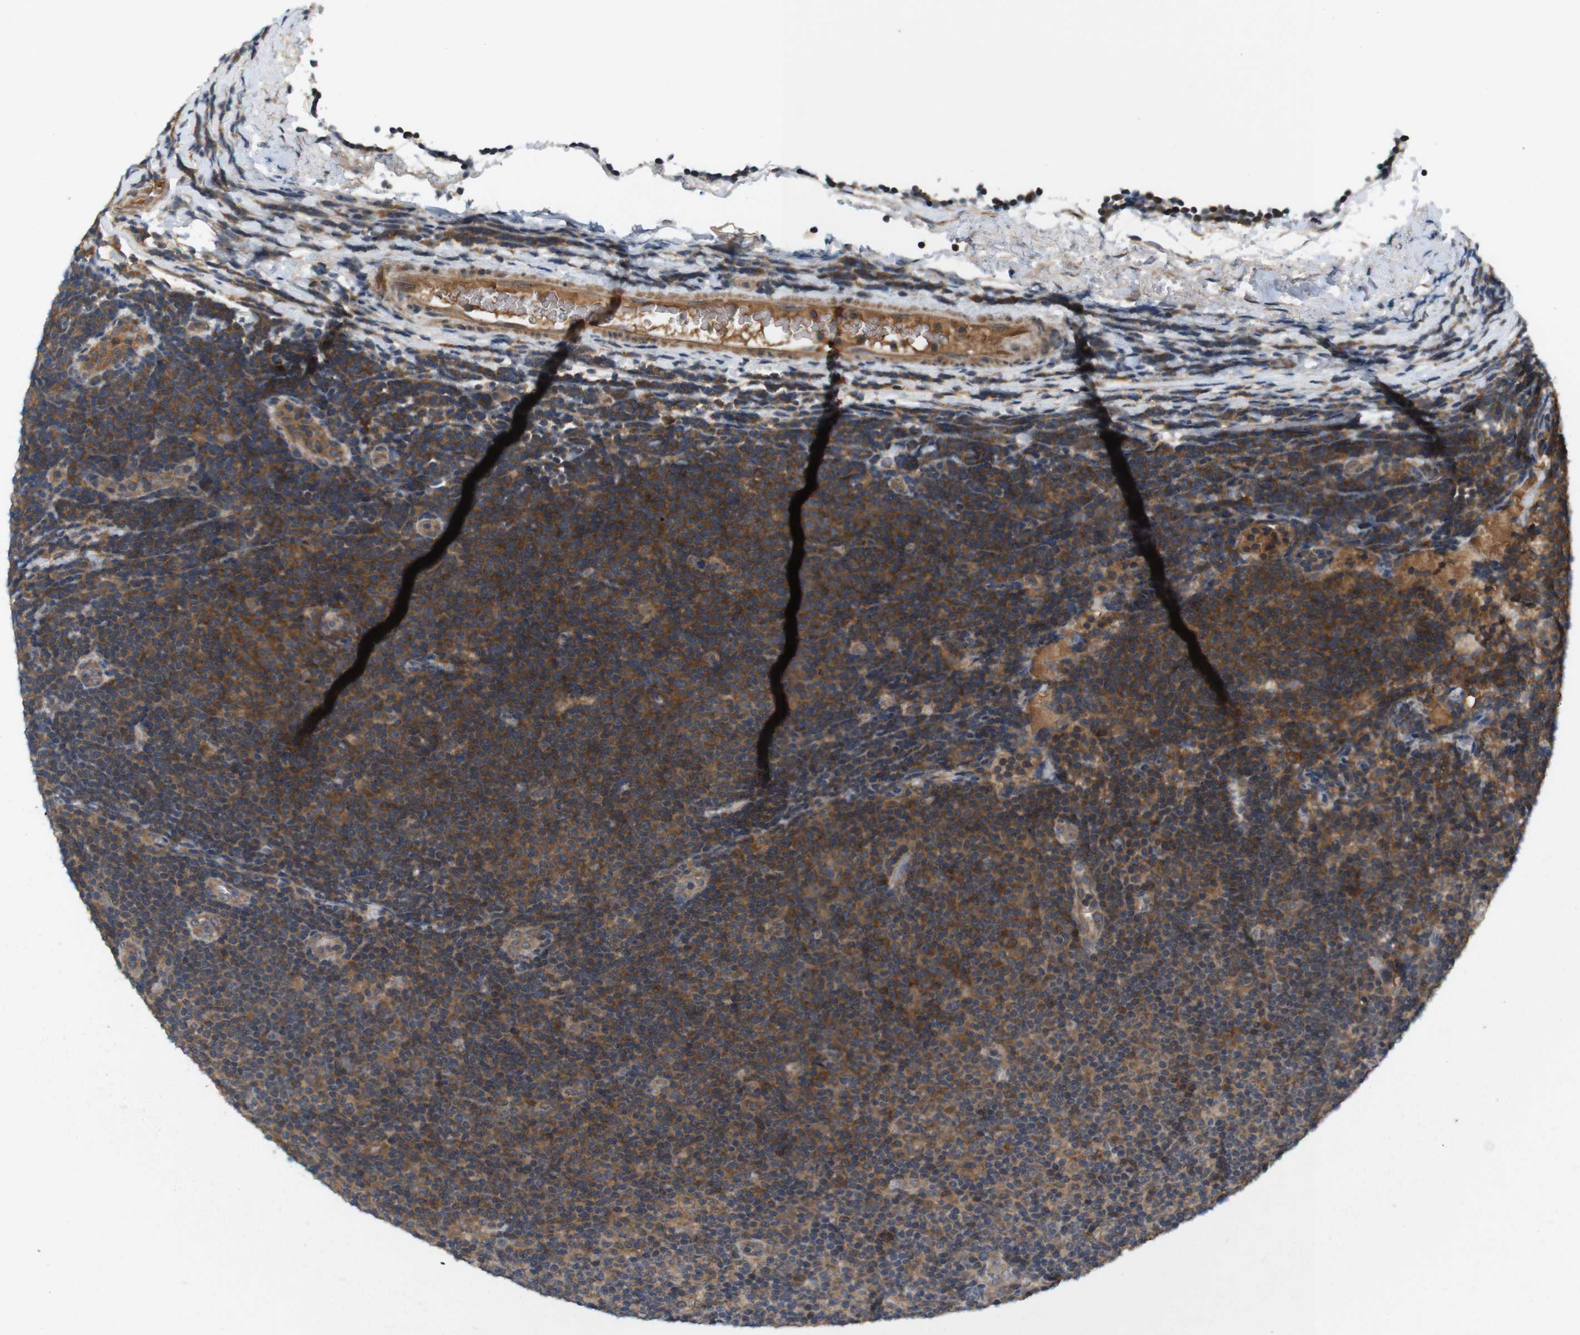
{"staining": {"intensity": "moderate", "quantity": ">75%", "location": "cytoplasmic/membranous"}, "tissue": "lymphoma", "cell_type": "Tumor cells", "image_type": "cancer", "snomed": [{"axis": "morphology", "description": "Malignant lymphoma, non-Hodgkin's type, Low grade"}, {"axis": "topography", "description": "Lymph node"}], "caption": "Immunohistochemical staining of lymphoma demonstrates medium levels of moderate cytoplasmic/membranous protein expression in about >75% of tumor cells.", "gene": "NFKBIE", "patient": {"sex": "male", "age": 83}}